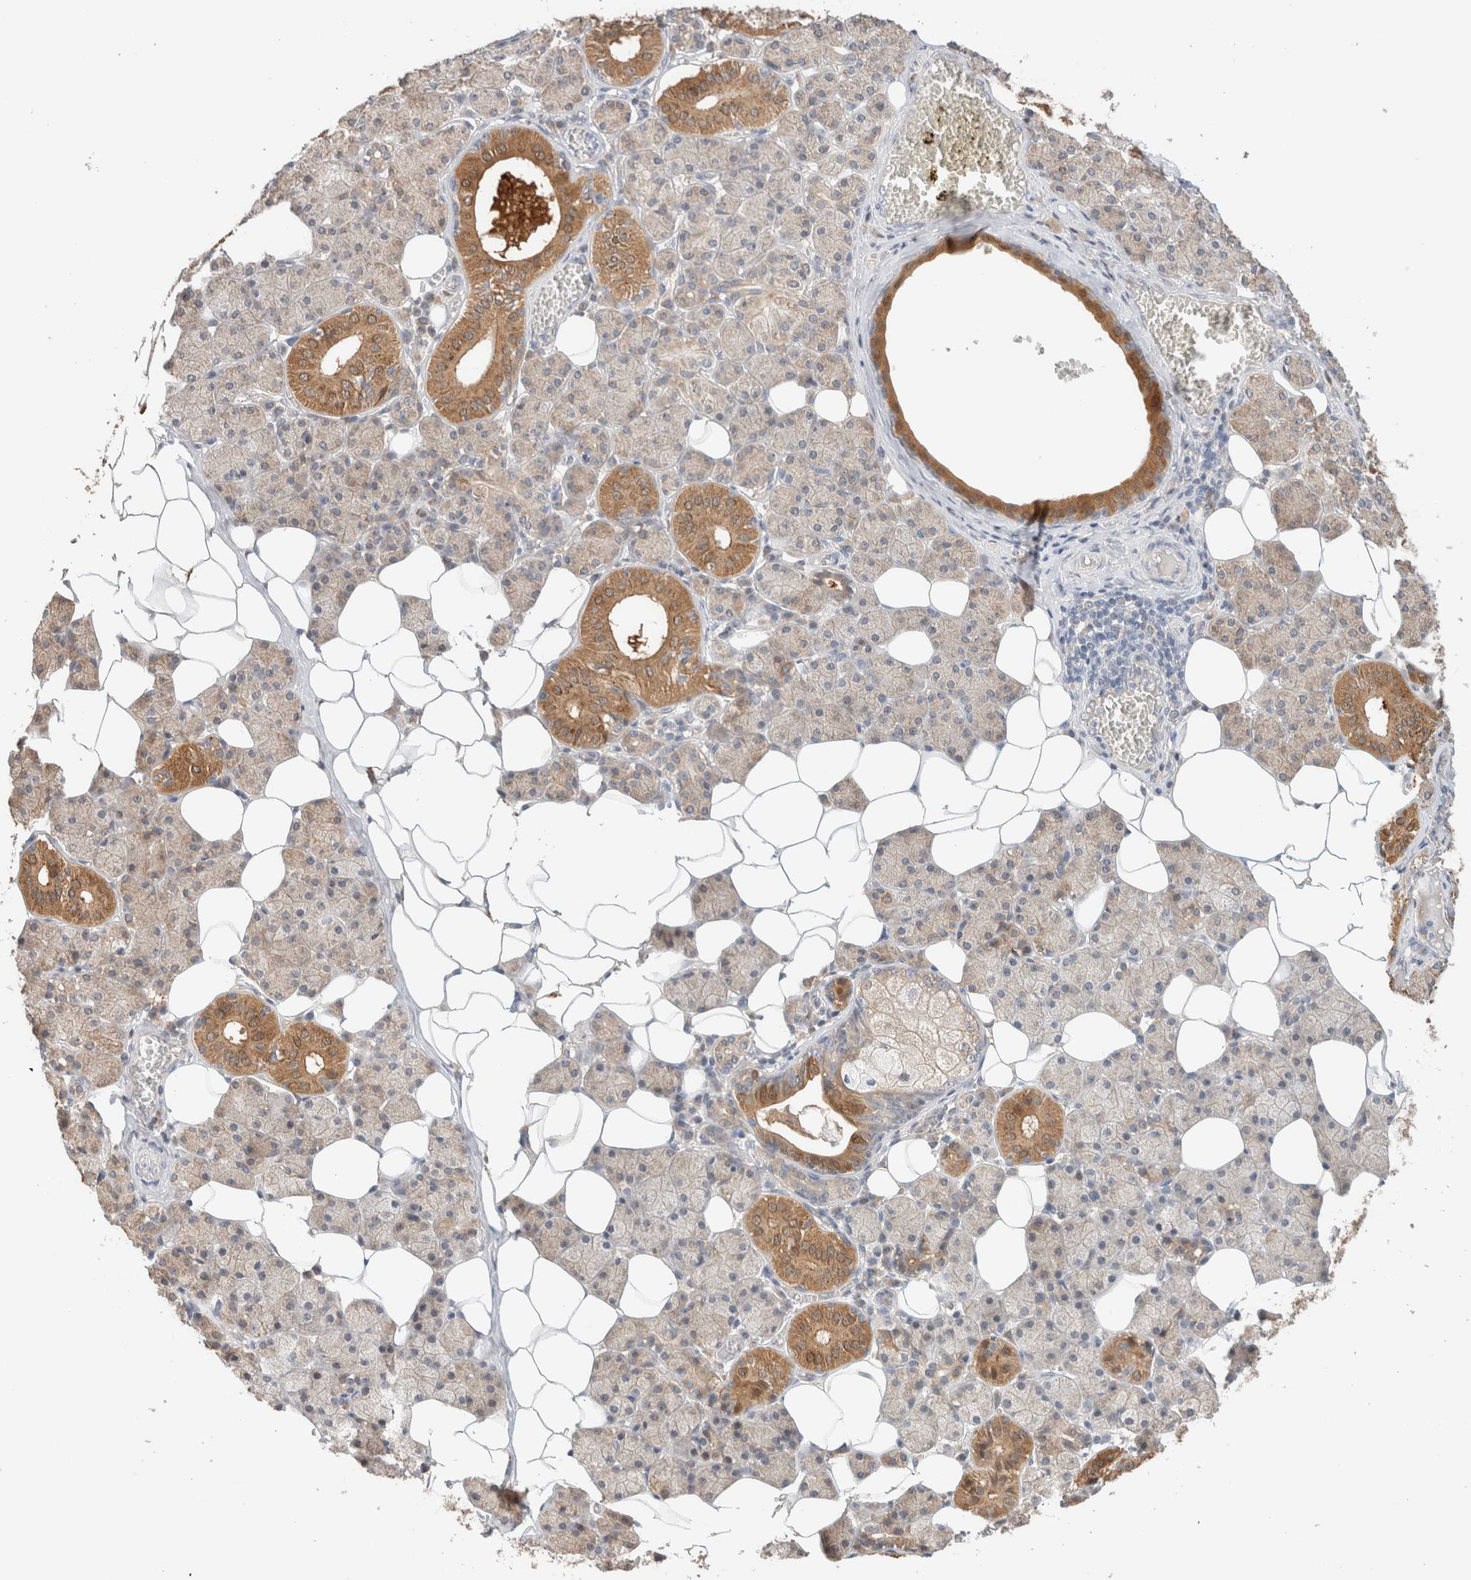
{"staining": {"intensity": "moderate", "quantity": "25%-75%", "location": "cytoplasmic/membranous"}, "tissue": "salivary gland", "cell_type": "Glandular cells", "image_type": "normal", "snomed": [{"axis": "morphology", "description": "Normal tissue, NOS"}, {"axis": "topography", "description": "Salivary gland"}], "caption": "A micrograph of human salivary gland stained for a protein shows moderate cytoplasmic/membranous brown staining in glandular cells. The staining is performed using DAB (3,3'-diaminobenzidine) brown chromogen to label protein expression. The nuclei are counter-stained blue using hematoxylin.", "gene": "CA13", "patient": {"sex": "female", "age": 33}}